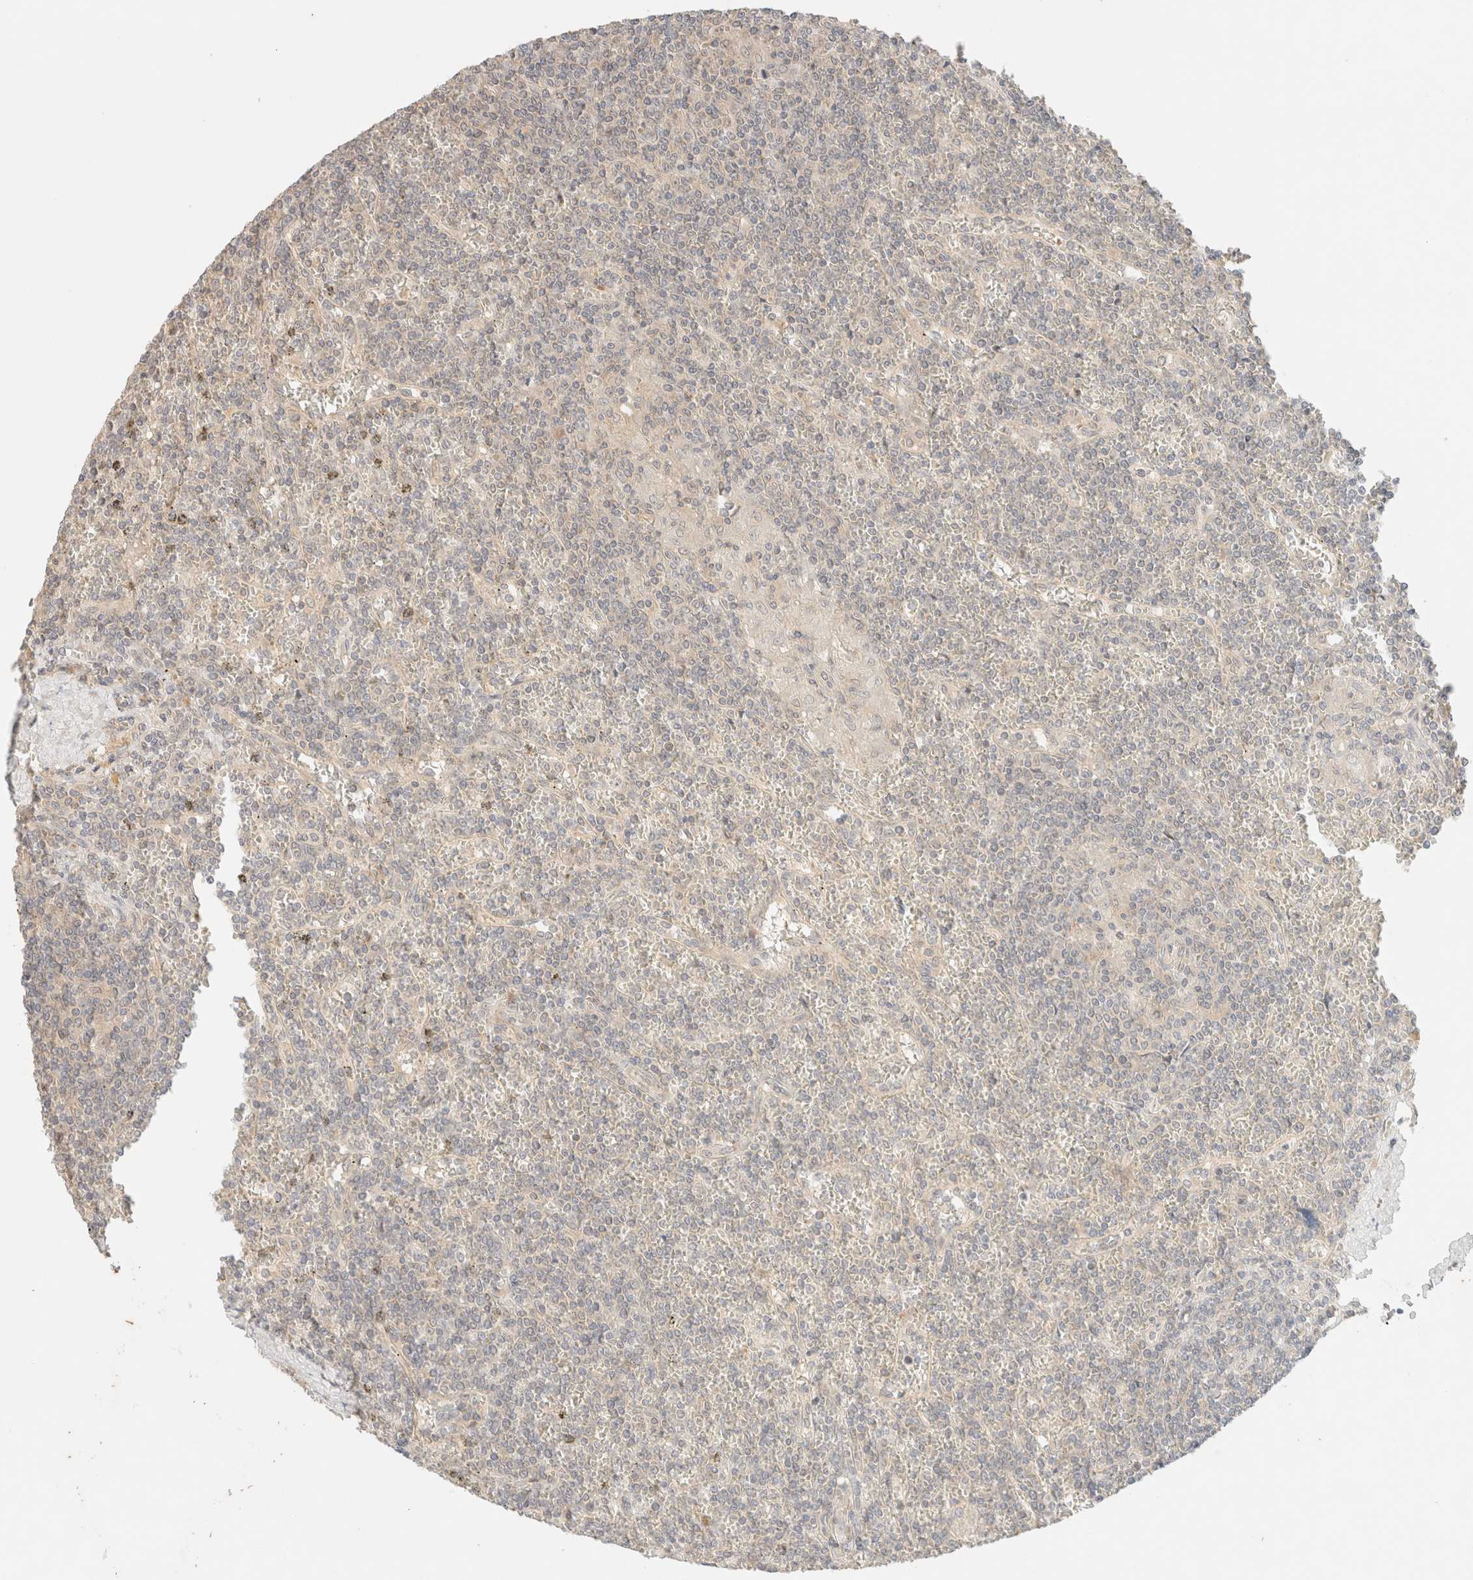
{"staining": {"intensity": "negative", "quantity": "none", "location": "none"}, "tissue": "lymphoma", "cell_type": "Tumor cells", "image_type": "cancer", "snomed": [{"axis": "morphology", "description": "Malignant lymphoma, non-Hodgkin's type, Low grade"}, {"axis": "topography", "description": "Spleen"}], "caption": "The photomicrograph shows no significant positivity in tumor cells of lymphoma.", "gene": "SARM1", "patient": {"sex": "female", "age": 19}}